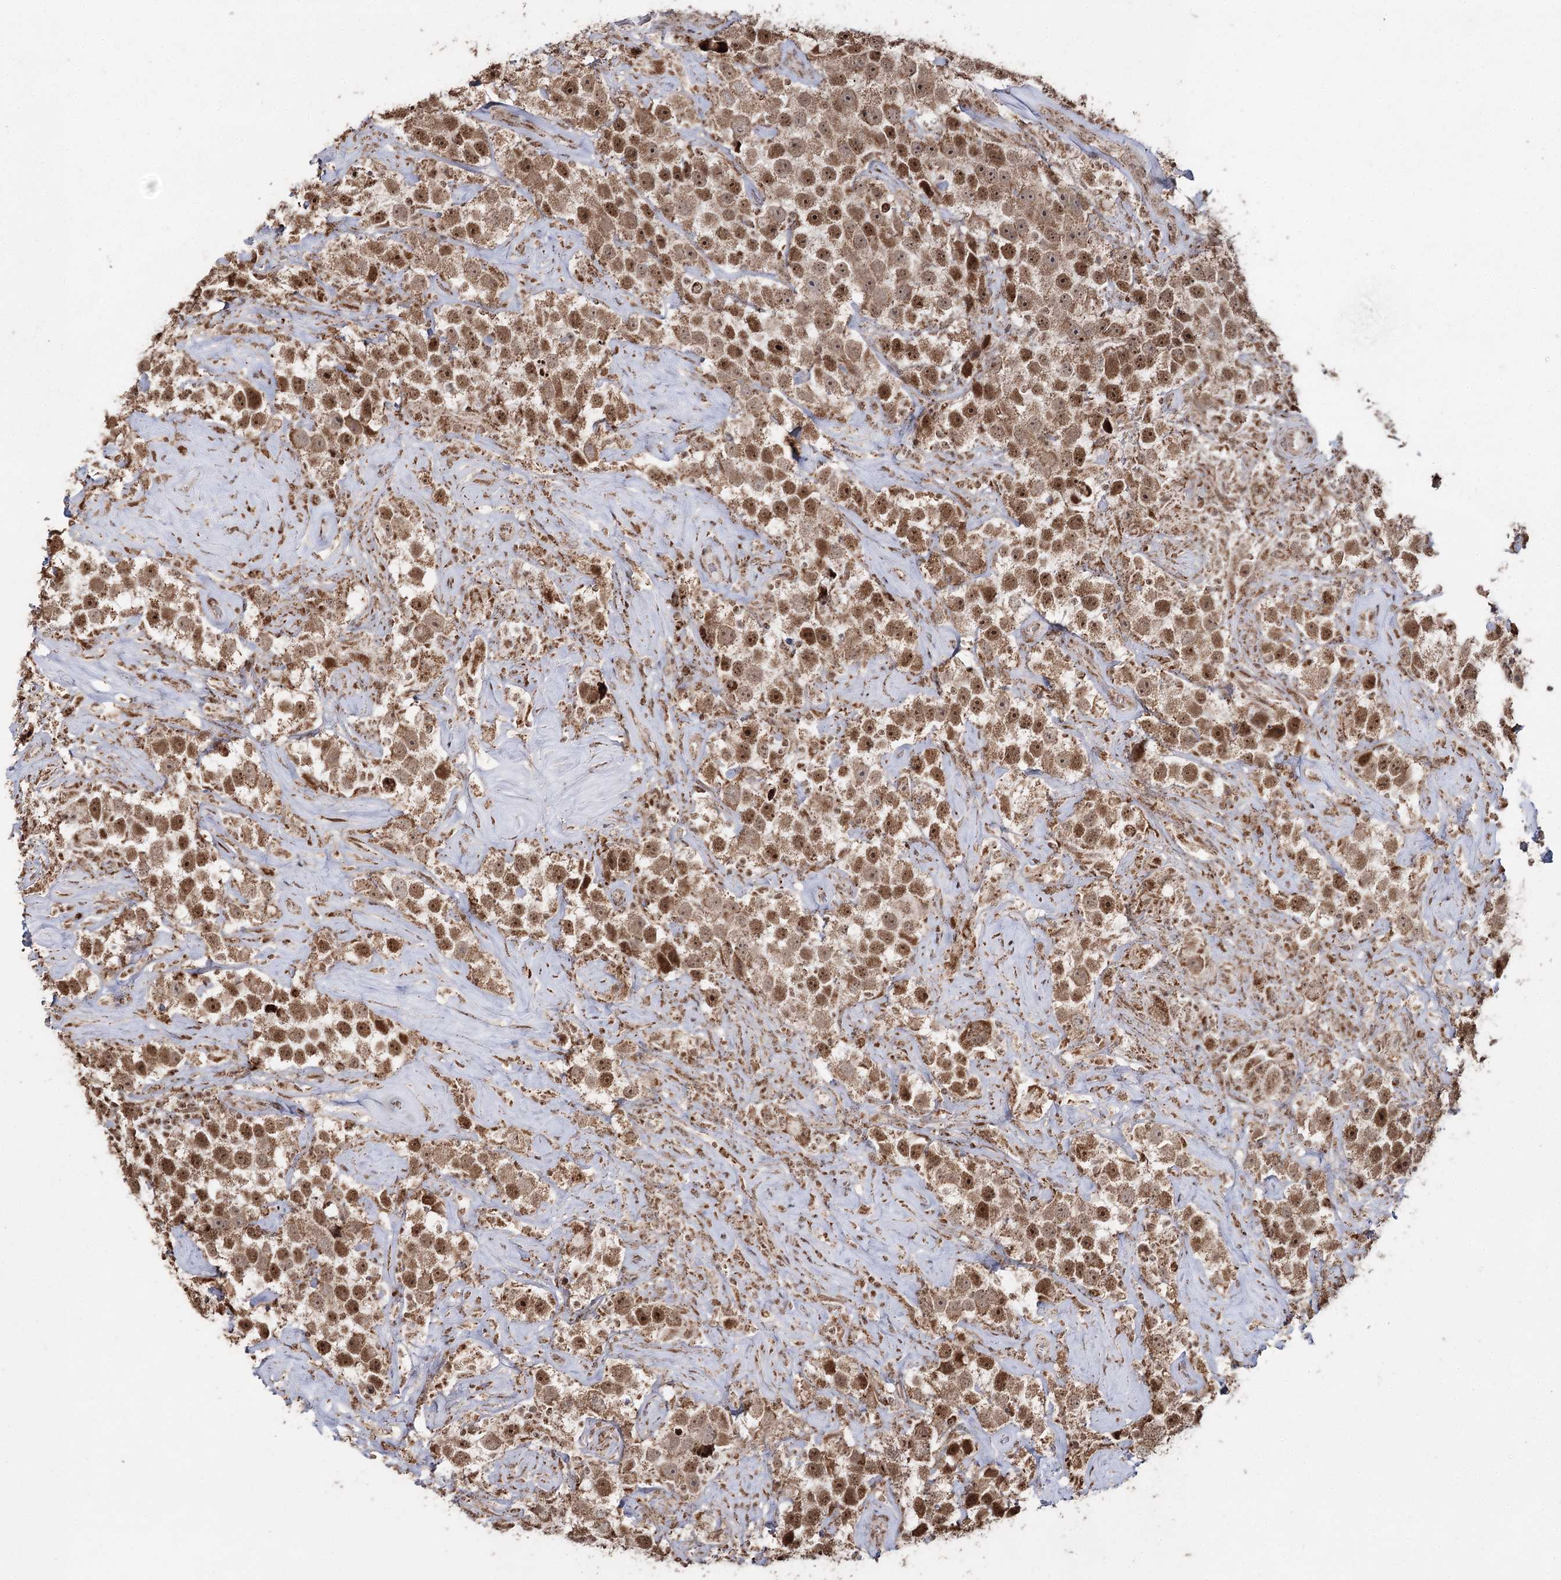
{"staining": {"intensity": "moderate", "quantity": ">75%", "location": "nuclear"}, "tissue": "testis cancer", "cell_type": "Tumor cells", "image_type": "cancer", "snomed": [{"axis": "morphology", "description": "Seminoma, NOS"}, {"axis": "topography", "description": "Testis"}], "caption": "Protein expression analysis of testis cancer shows moderate nuclear positivity in approximately >75% of tumor cells.", "gene": "PDHX", "patient": {"sex": "male", "age": 49}}